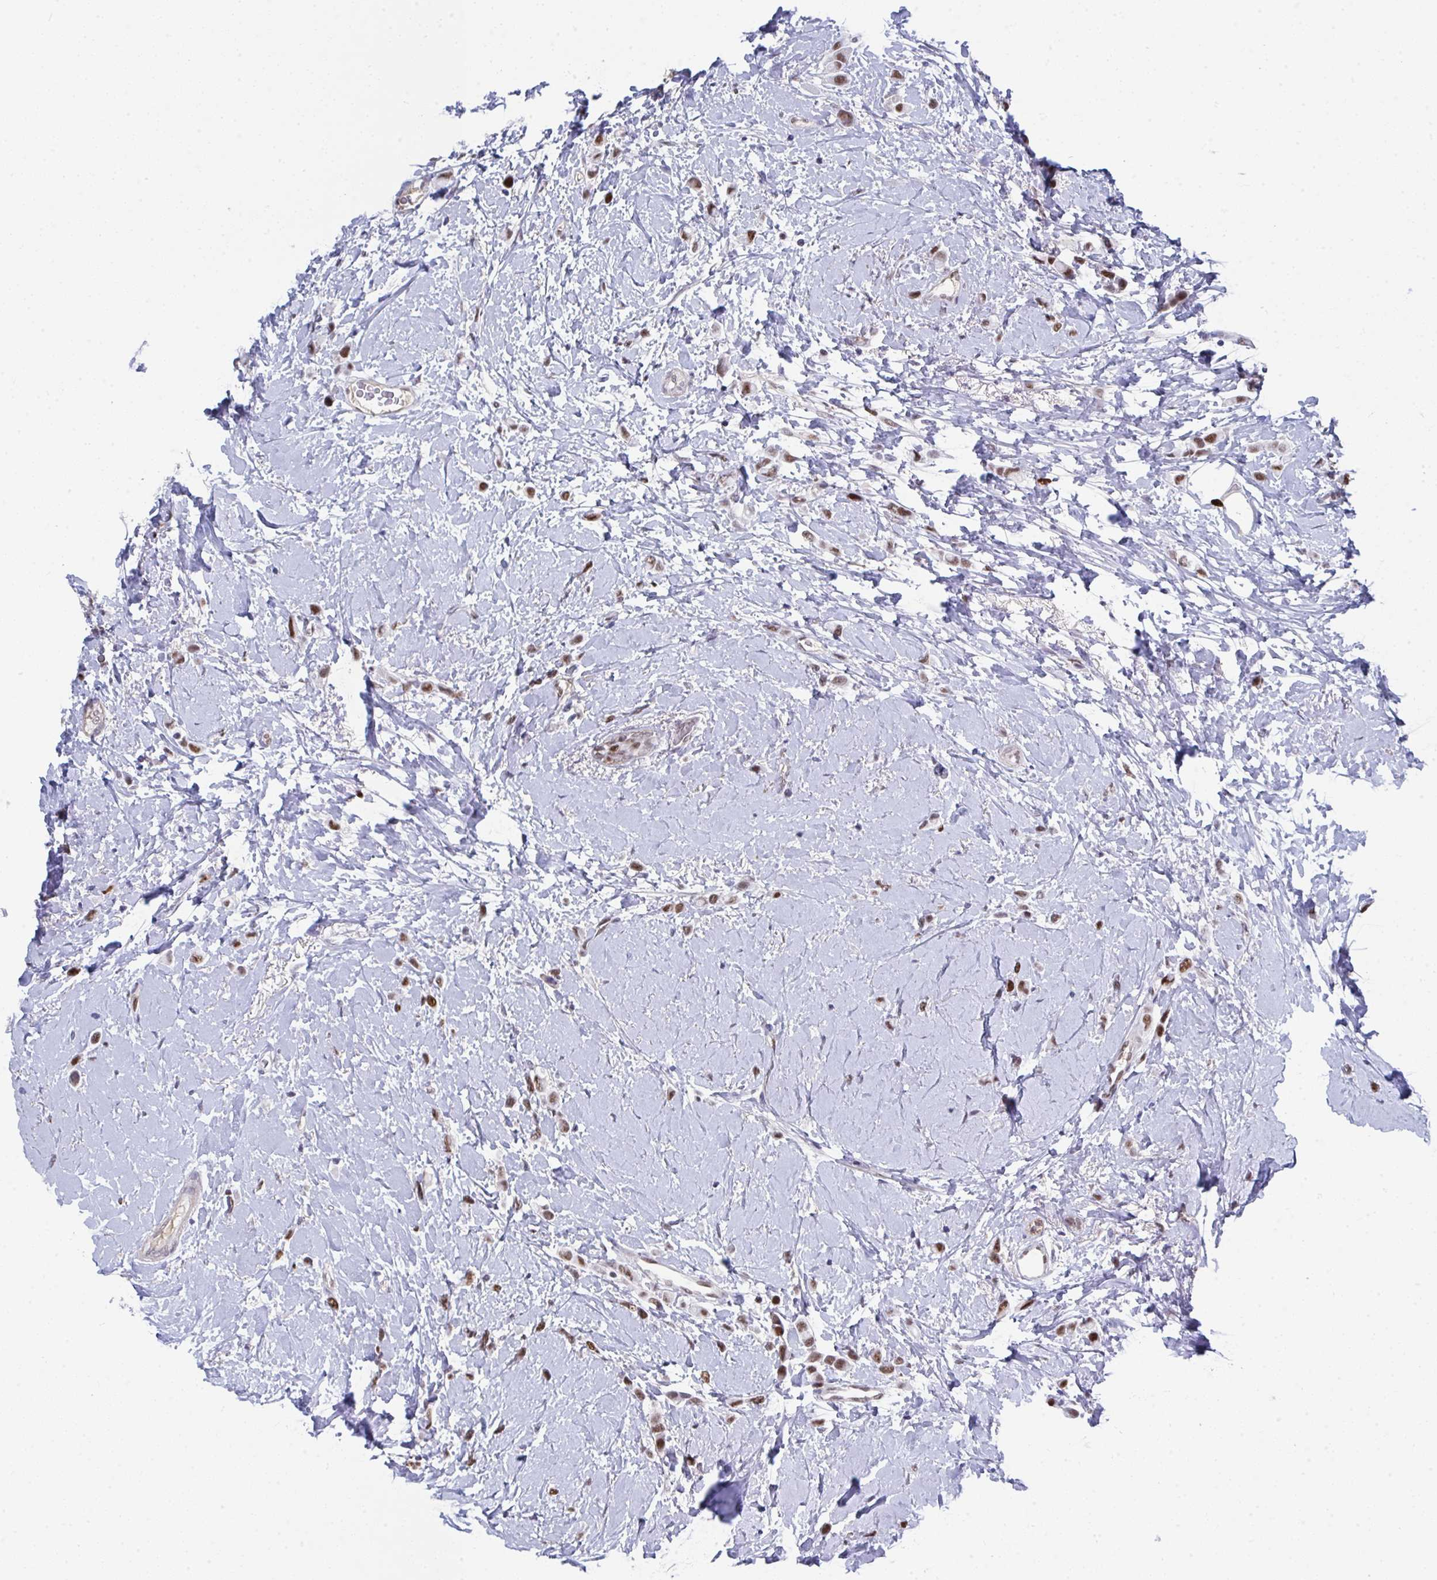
{"staining": {"intensity": "moderate", "quantity": ">75%", "location": "nuclear"}, "tissue": "breast cancer", "cell_type": "Tumor cells", "image_type": "cancer", "snomed": [{"axis": "morphology", "description": "Lobular carcinoma"}, {"axis": "topography", "description": "Breast"}], "caption": "Brown immunohistochemical staining in breast lobular carcinoma exhibits moderate nuclear positivity in approximately >75% of tumor cells.", "gene": "JDP2", "patient": {"sex": "female", "age": 66}}